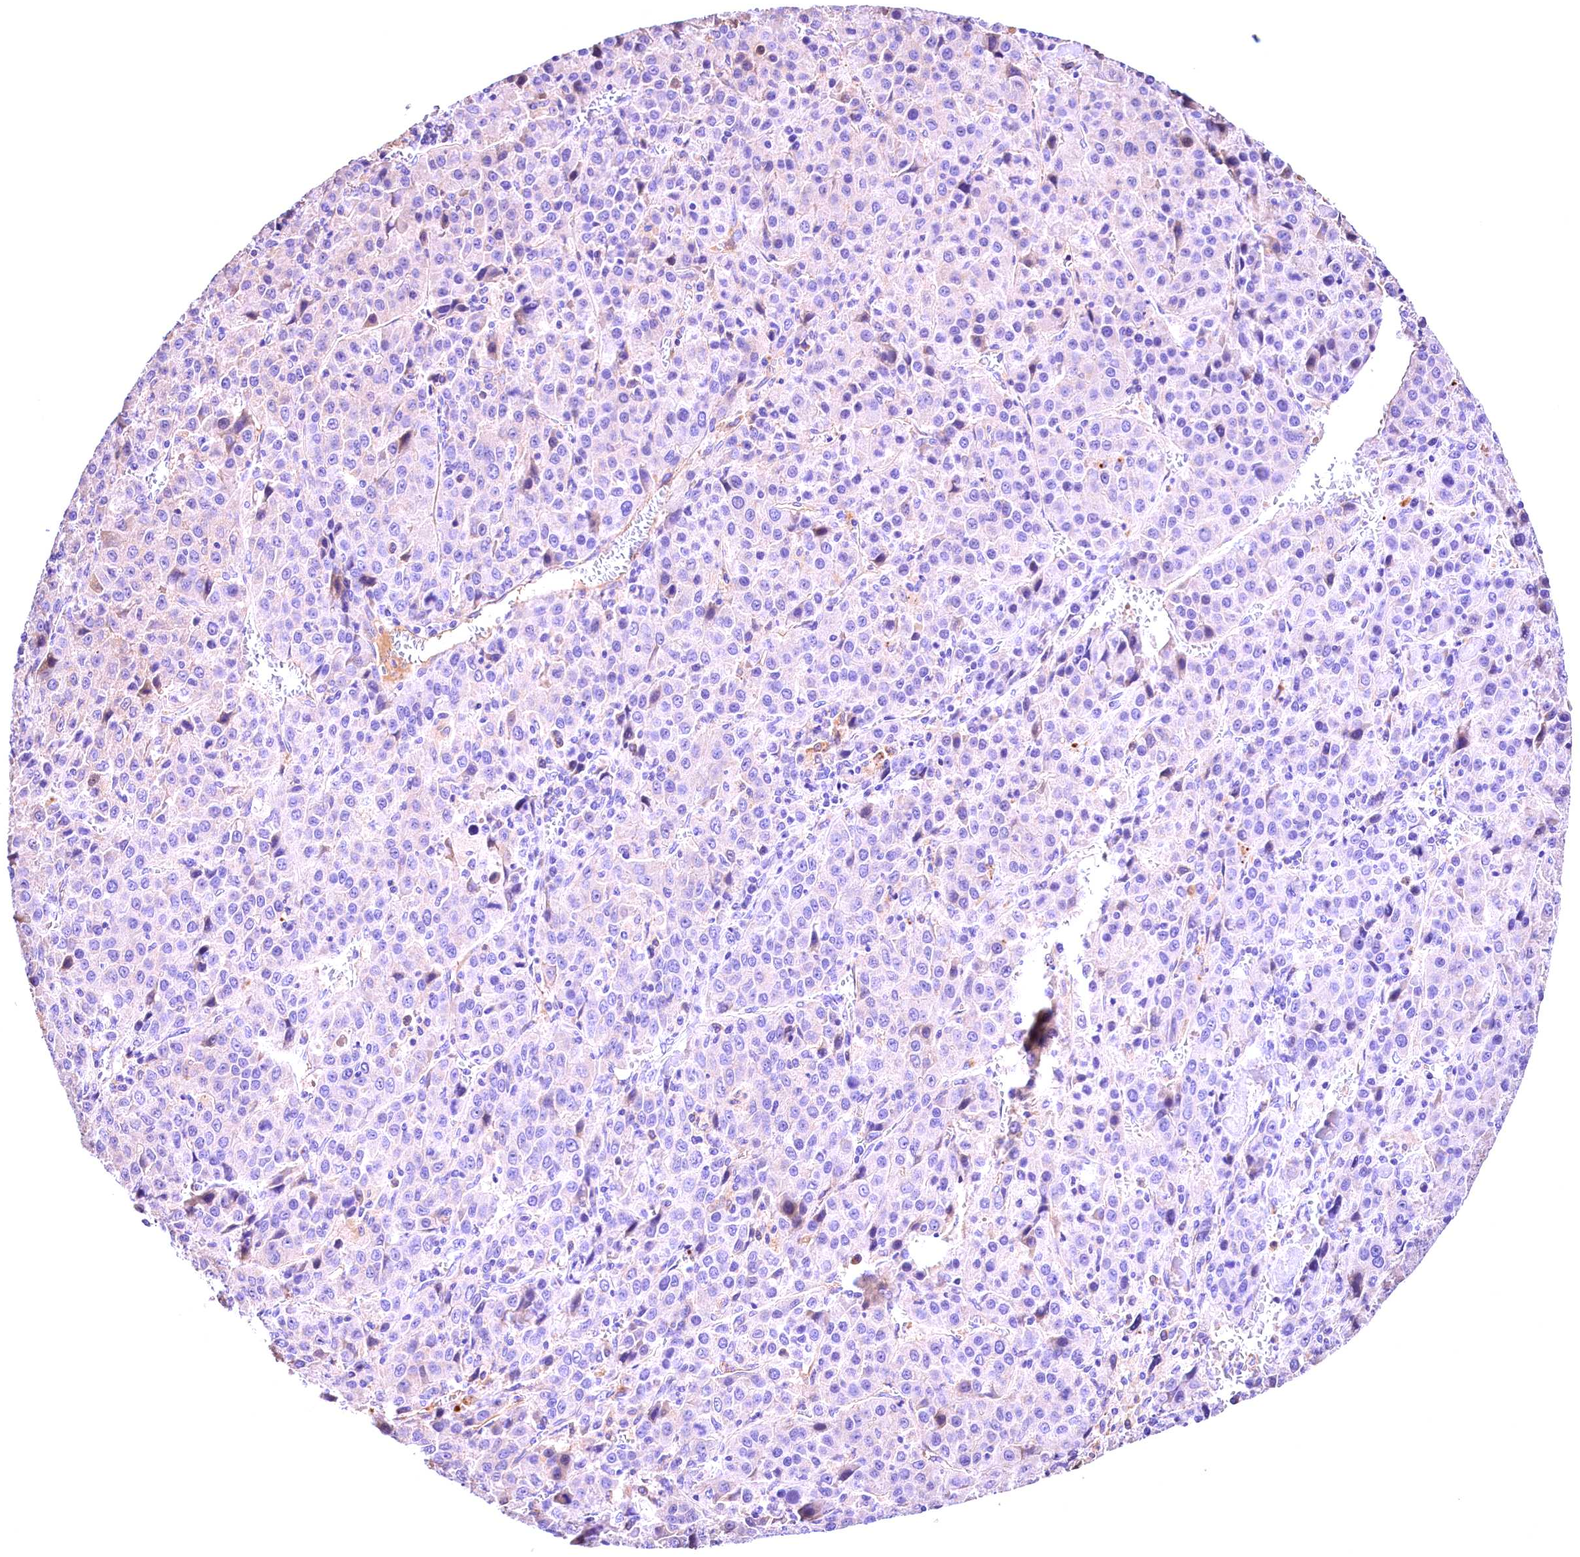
{"staining": {"intensity": "negative", "quantity": "none", "location": "none"}, "tissue": "liver cancer", "cell_type": "Tumor cells", "image_type": "cancer", "snomed": [{"axis": "morphology", "description": "Carcinoma, Hepatocellular, NOS"}, {"axis": "topography", "description": "Liver"}], "caption": "Immunohistochemical staining of hepatocellular carcinoma (liver) demonstrates no significant expression in tumor cells.", "gene": "ARMC6", "patient": {"sex": "female", "age": 53}}